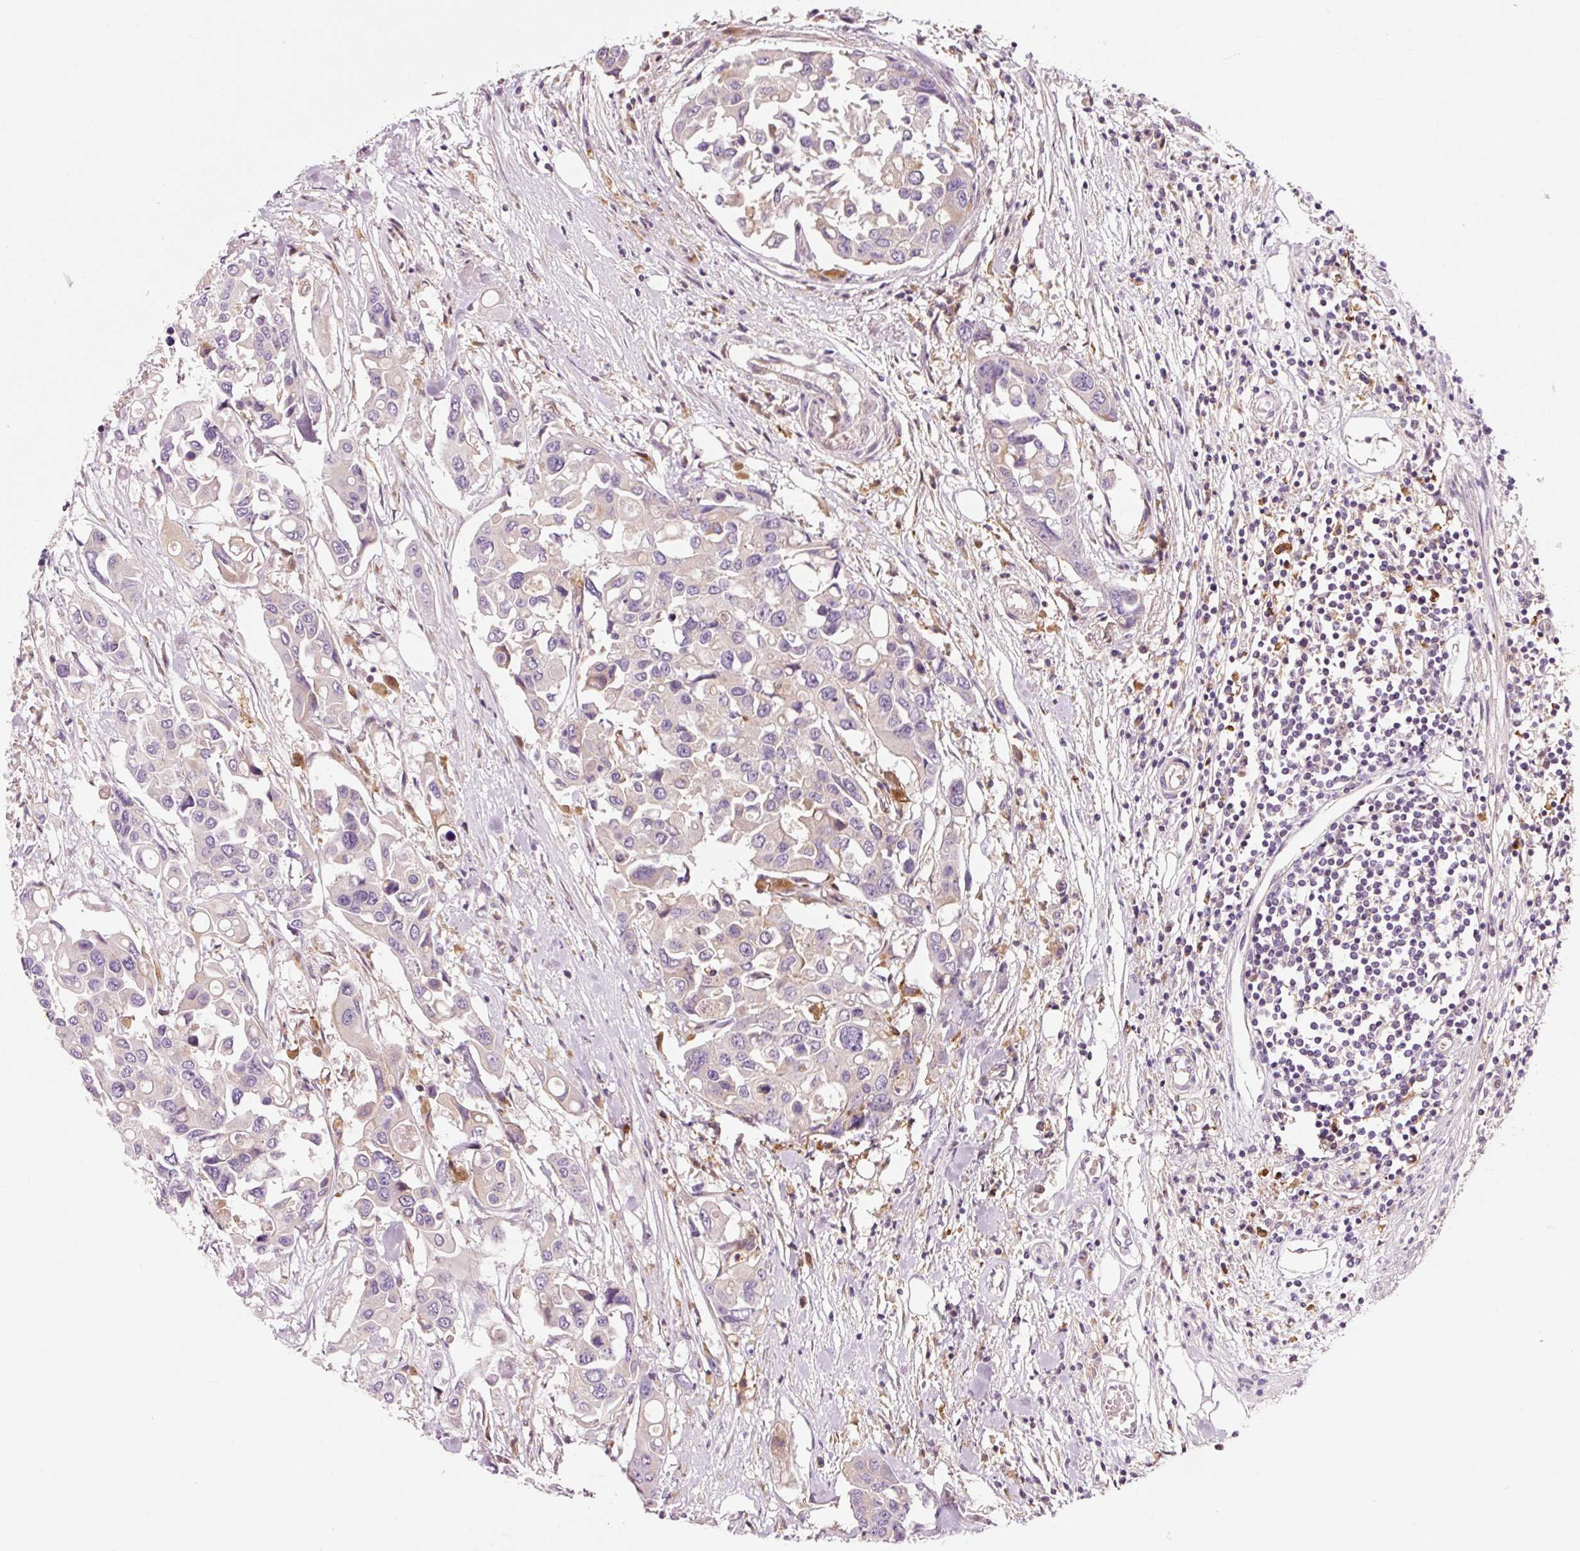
{"staining": {"intensity": "negative", "quantity": "none", "location": "none"}, "tissue": "colorectal cancer", "cell_type": "Tumor cells", "image_type": "cancer", "snomed": [{"axis": "morphology", "description": "Adenocarcinoma, NOS"}, {"axis": "topography", "description": "Colon"}], "caption": "High power microscopy histopathology image of an immunohistochemistry (IHC) histopathology image of colorectal adenocarcinoma, revealing no significant positivity in tumor cells.", "gene": "NAPA", "patient": {"sex": "male", "age": 77}}